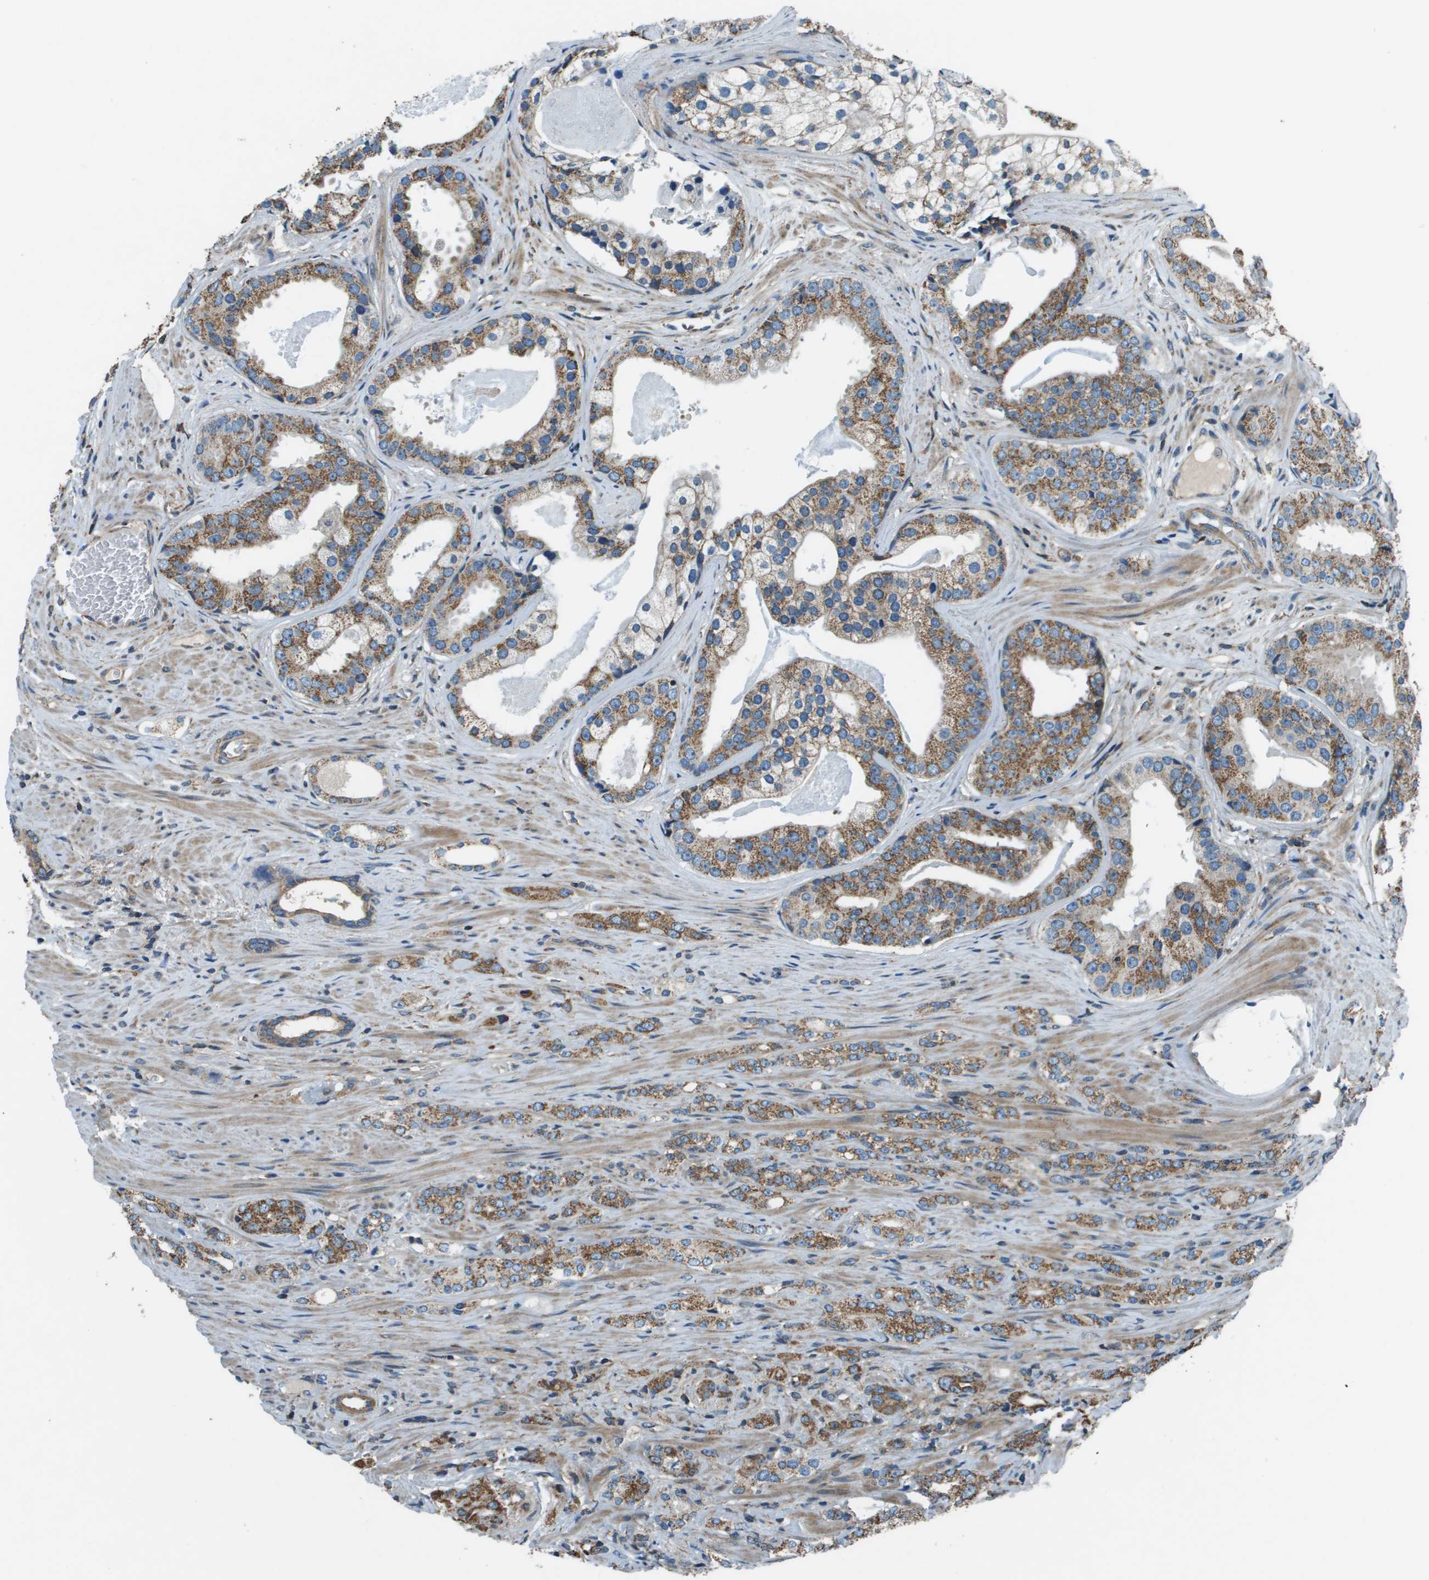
{"staining": {"intensity": "moderate", "quantity": ">75%", "location": "cytoplasmic/membranous"}, "tissue": "prostate cancer", "cell_type": "Tumor cells", "image_type": "cancer", "snomed": [{"axis": "morphology", "description": "Adenocarcinoma, High grade"}, {"axis": "topography", "description": "Prostate"}], "caption": "High-grade adenocarcinoma (prostate) tissue displays moderate cytoplasmic/membranous expression in approximately >75% of tumor cells", "gene": "TMEM51", "patient": {"sex": "male", "age": 71}}